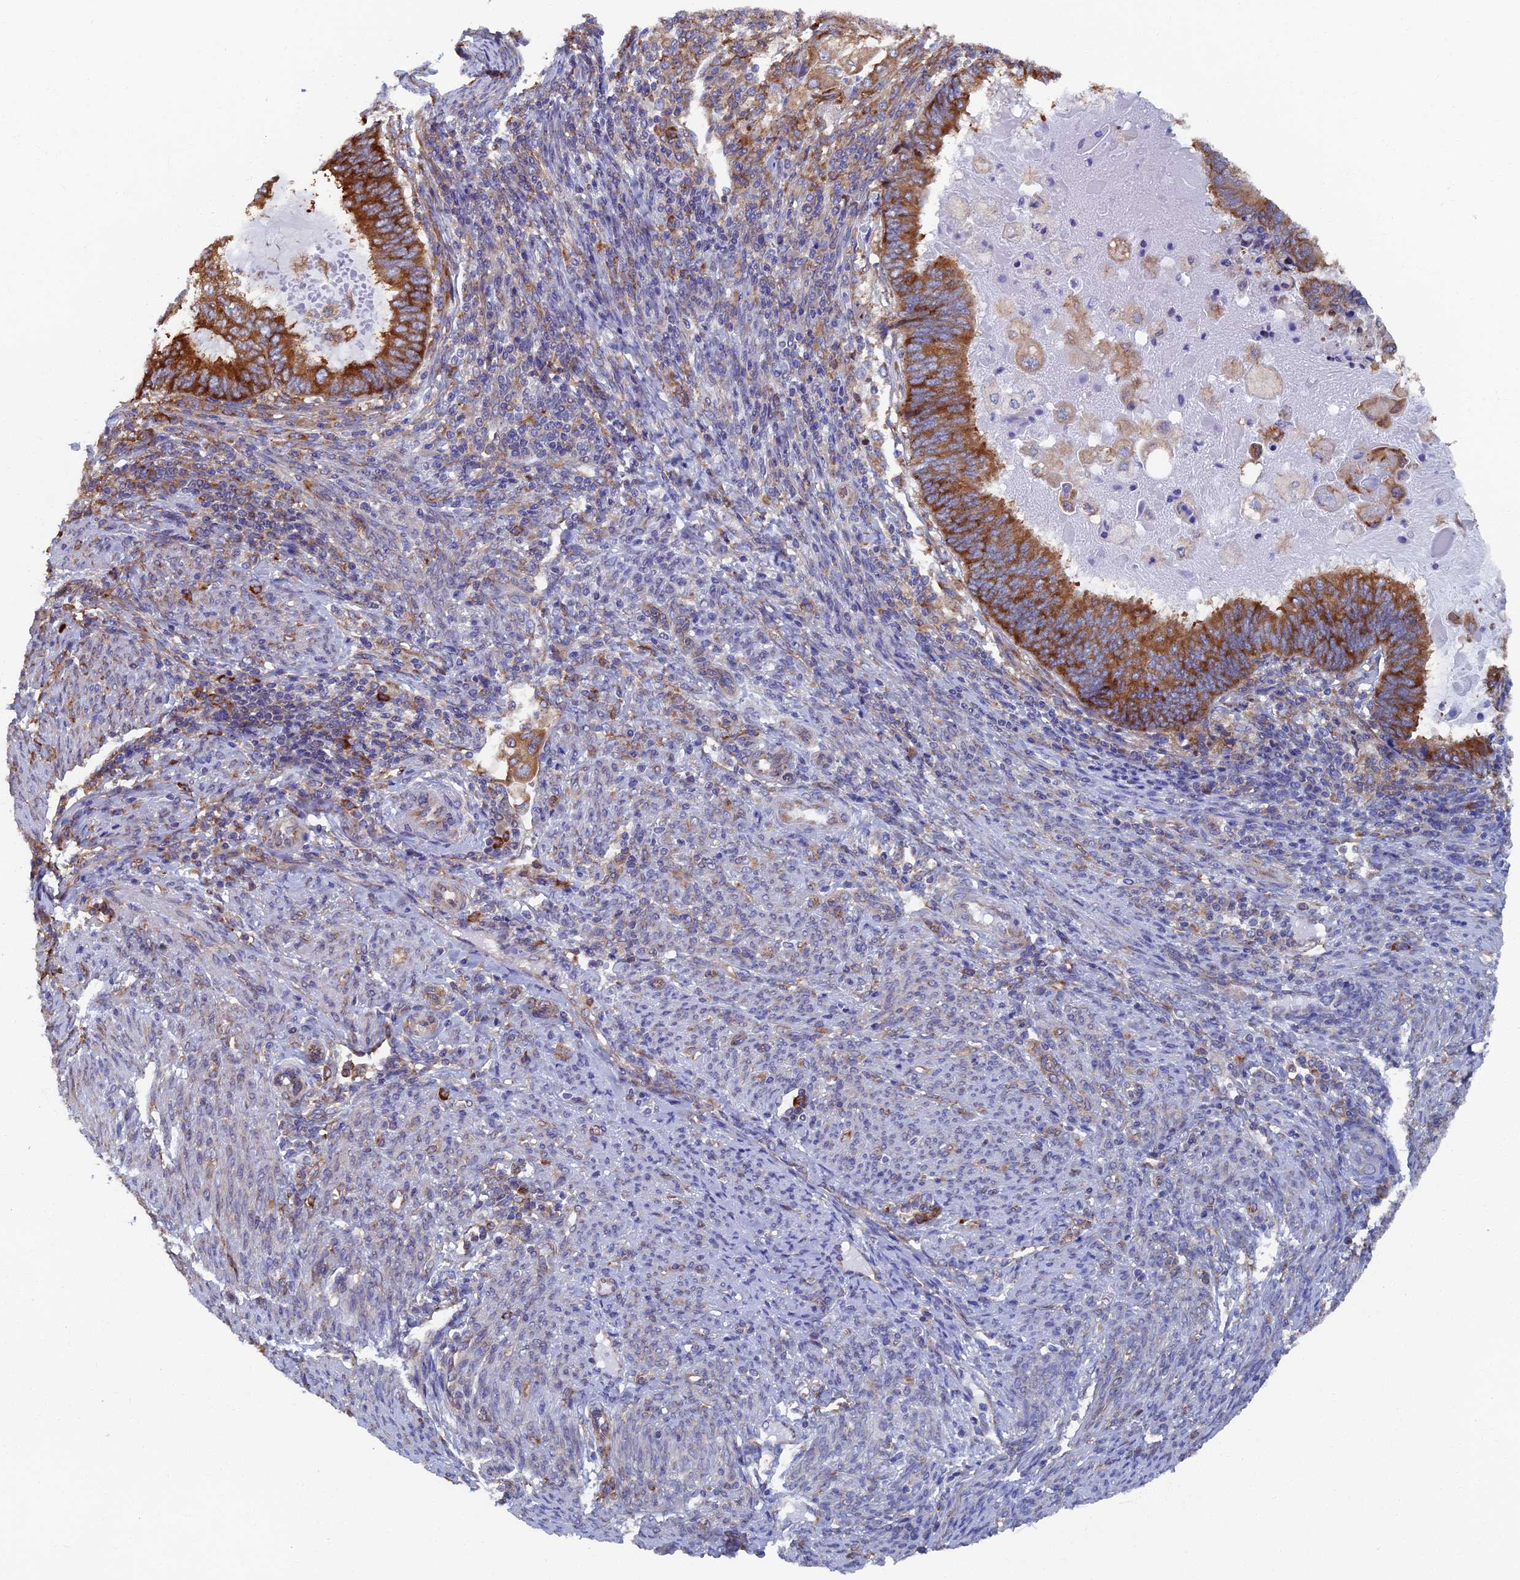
{"staining": {"intensity": "moderate", "quantity": ">75%", "location": "cytoplasmic/membranous"}, "tissue": "endometrial cancer", "cell_type": "Tumor cells", "image_type": "cancer", "snomed": [{"axis": "morphology", "description": "Adenocarcinoma, NOS"}, {"axis": "topography", "description": "Uterus"}, {"axis": "topography", "description": "Endometrium"}], "caption": "Immunohistochemical staining of human endometrial cancer (adenocarcinoma) reveals medium levels of moderate cytoplasmic/membranous positivity in approximately >75% of tumor cells.", "gene": "YBX1", "patient": {"sex": "female", "age": 70}}